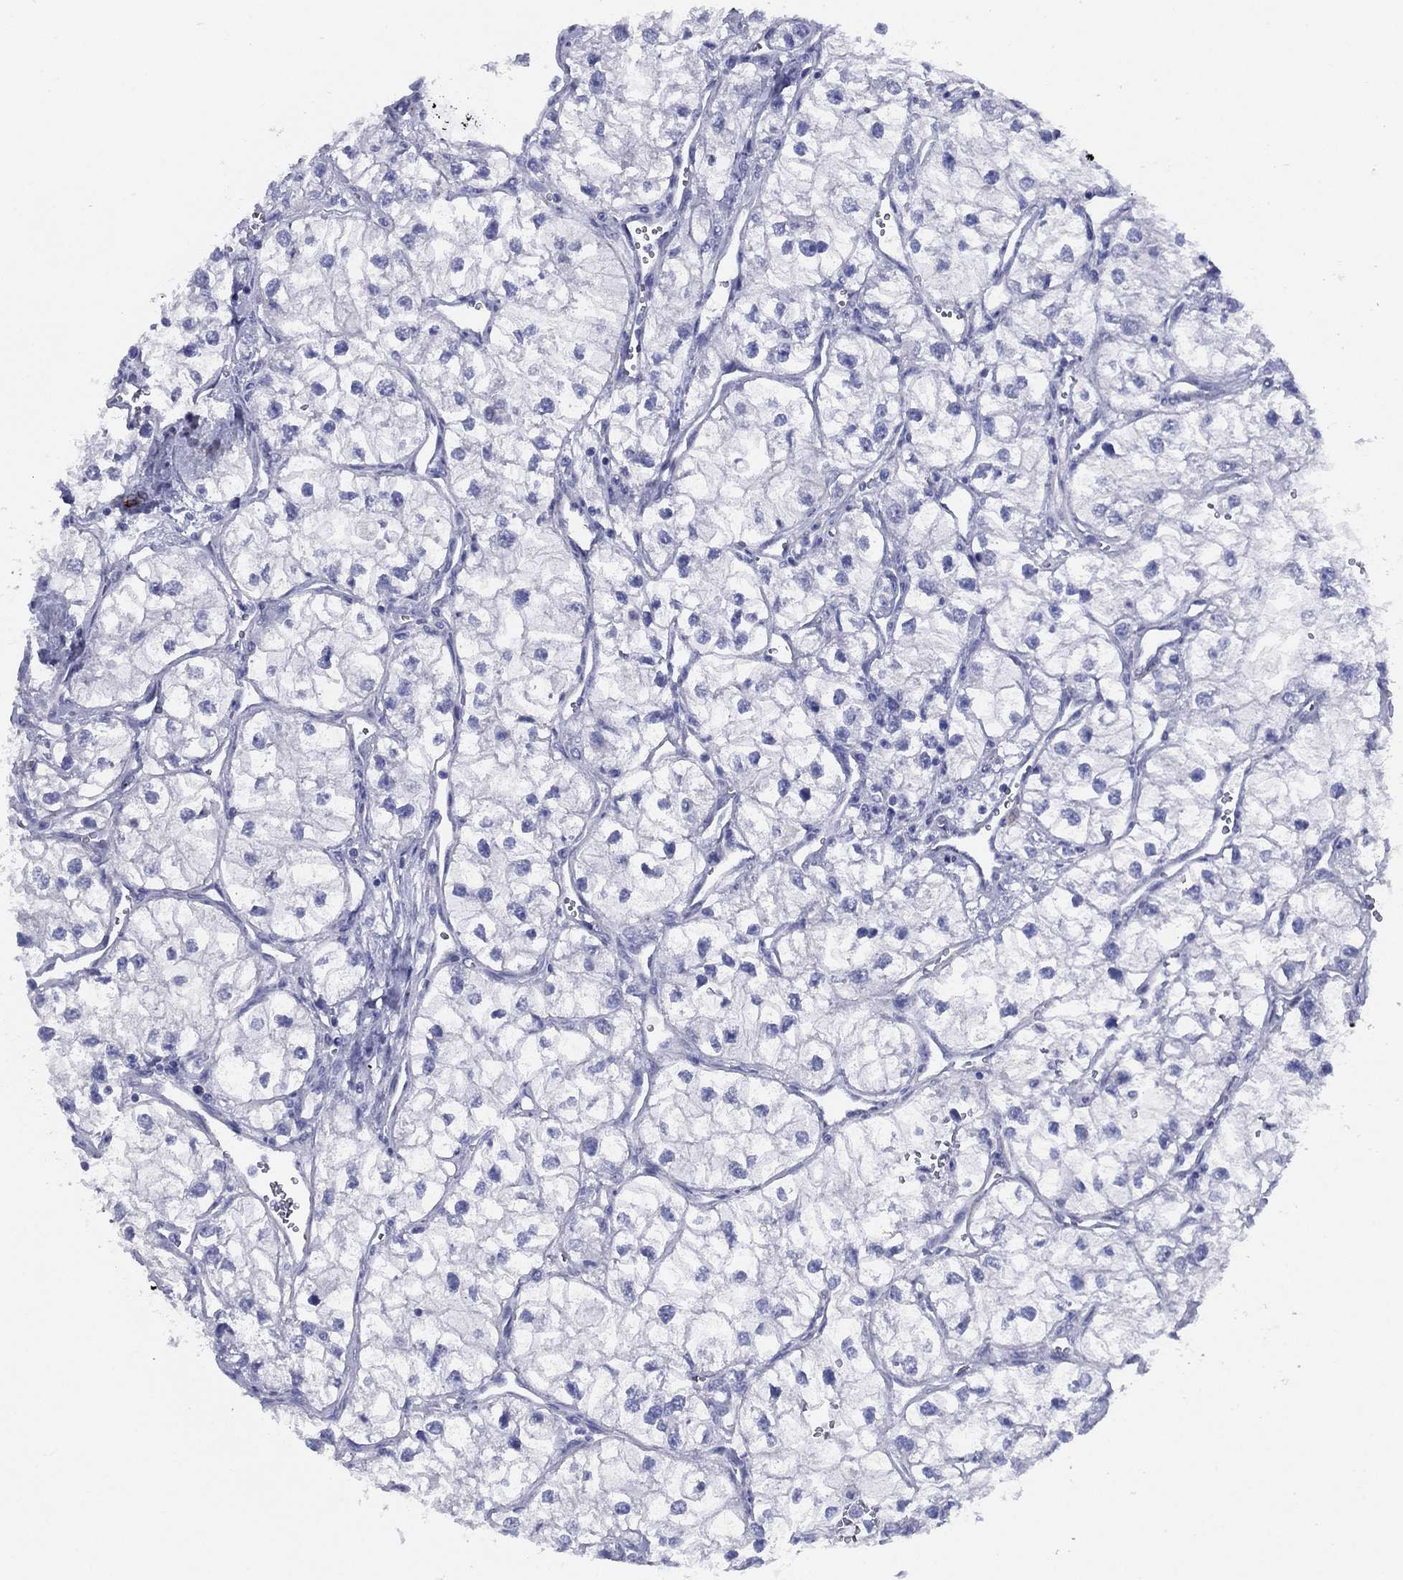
{"staining": {"intensity": "negative", "quantity": "none", "location": "none"}, "tissue": "renal cancer", "cell_type": "Tumor cells", "image_type": "cancer", "snomed": [{"axis": "morphology", "description": "Adenocarcinoma, NOS"}, {"axis": "topography", "description": "Kidney"}], "caption": "The photomicrograph exhibits no staining of tumor cells in renal cancer (adenocarcinoma). (DAB immunohistochemistry, high magnification).", "gene": "MAS1", "patient": {"sex": "male", "age": 59}}